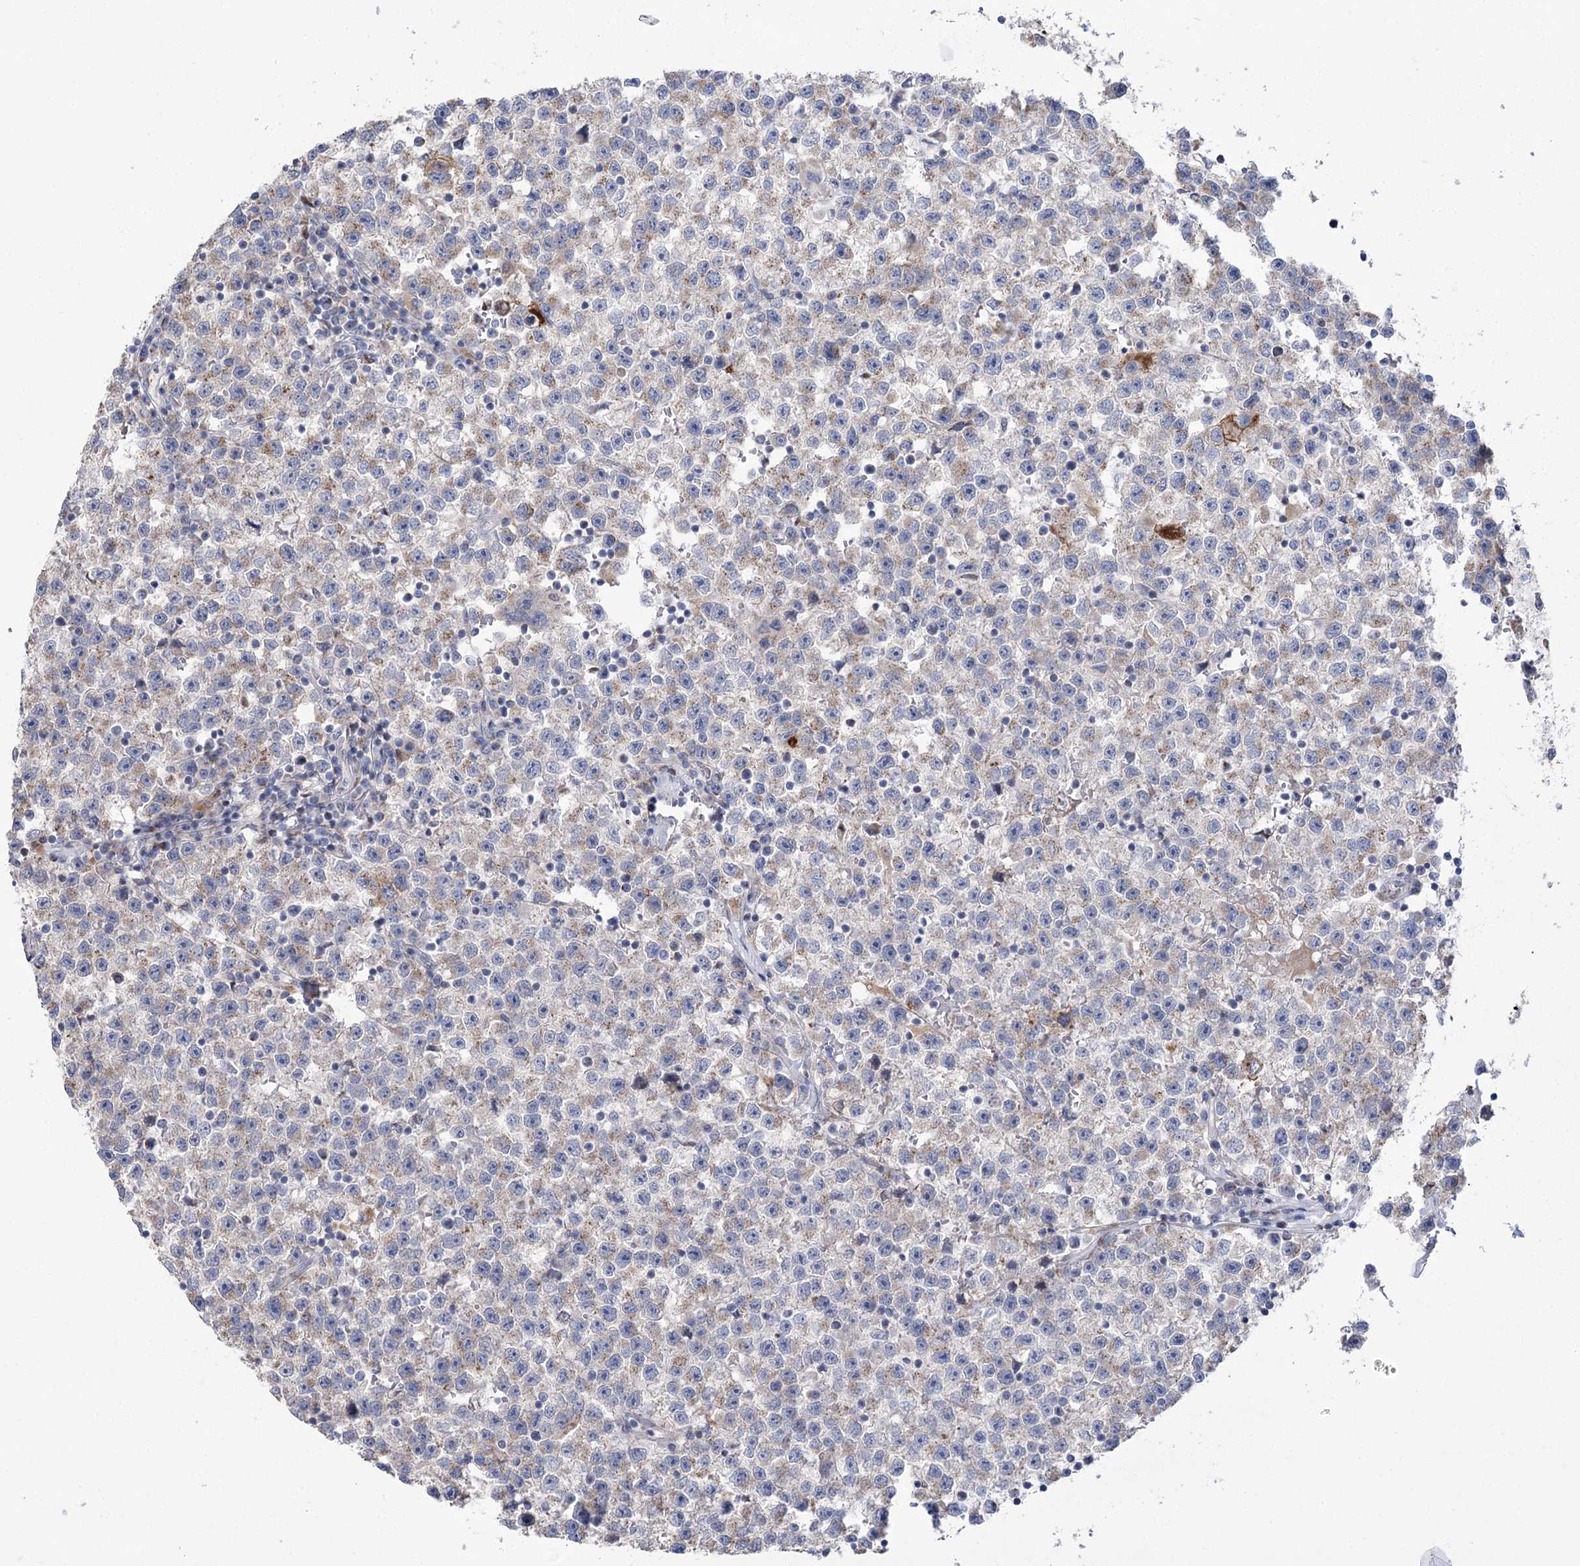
{"staining": {"intensity": "weak", "quantity": "<25%", "location": "cytoplasmic/membranous"}, "tissue": "testis cancer", "cell_type": "Tumor cells", "image_type": "cancer", "snomed": [{"axis": "morphology", "description": "Seminoma, NOS"}, {"axis": "topography", "description": "Testis"}], "caption": "The micrograph shows no significant expression in tumor cells of testis seminoma. The staining is performed using DAB brown chromogen with nuclei counter-stained in using hematoxylin.", "gene": "NME7", "patient": {"sex": "male", "age": 22}}